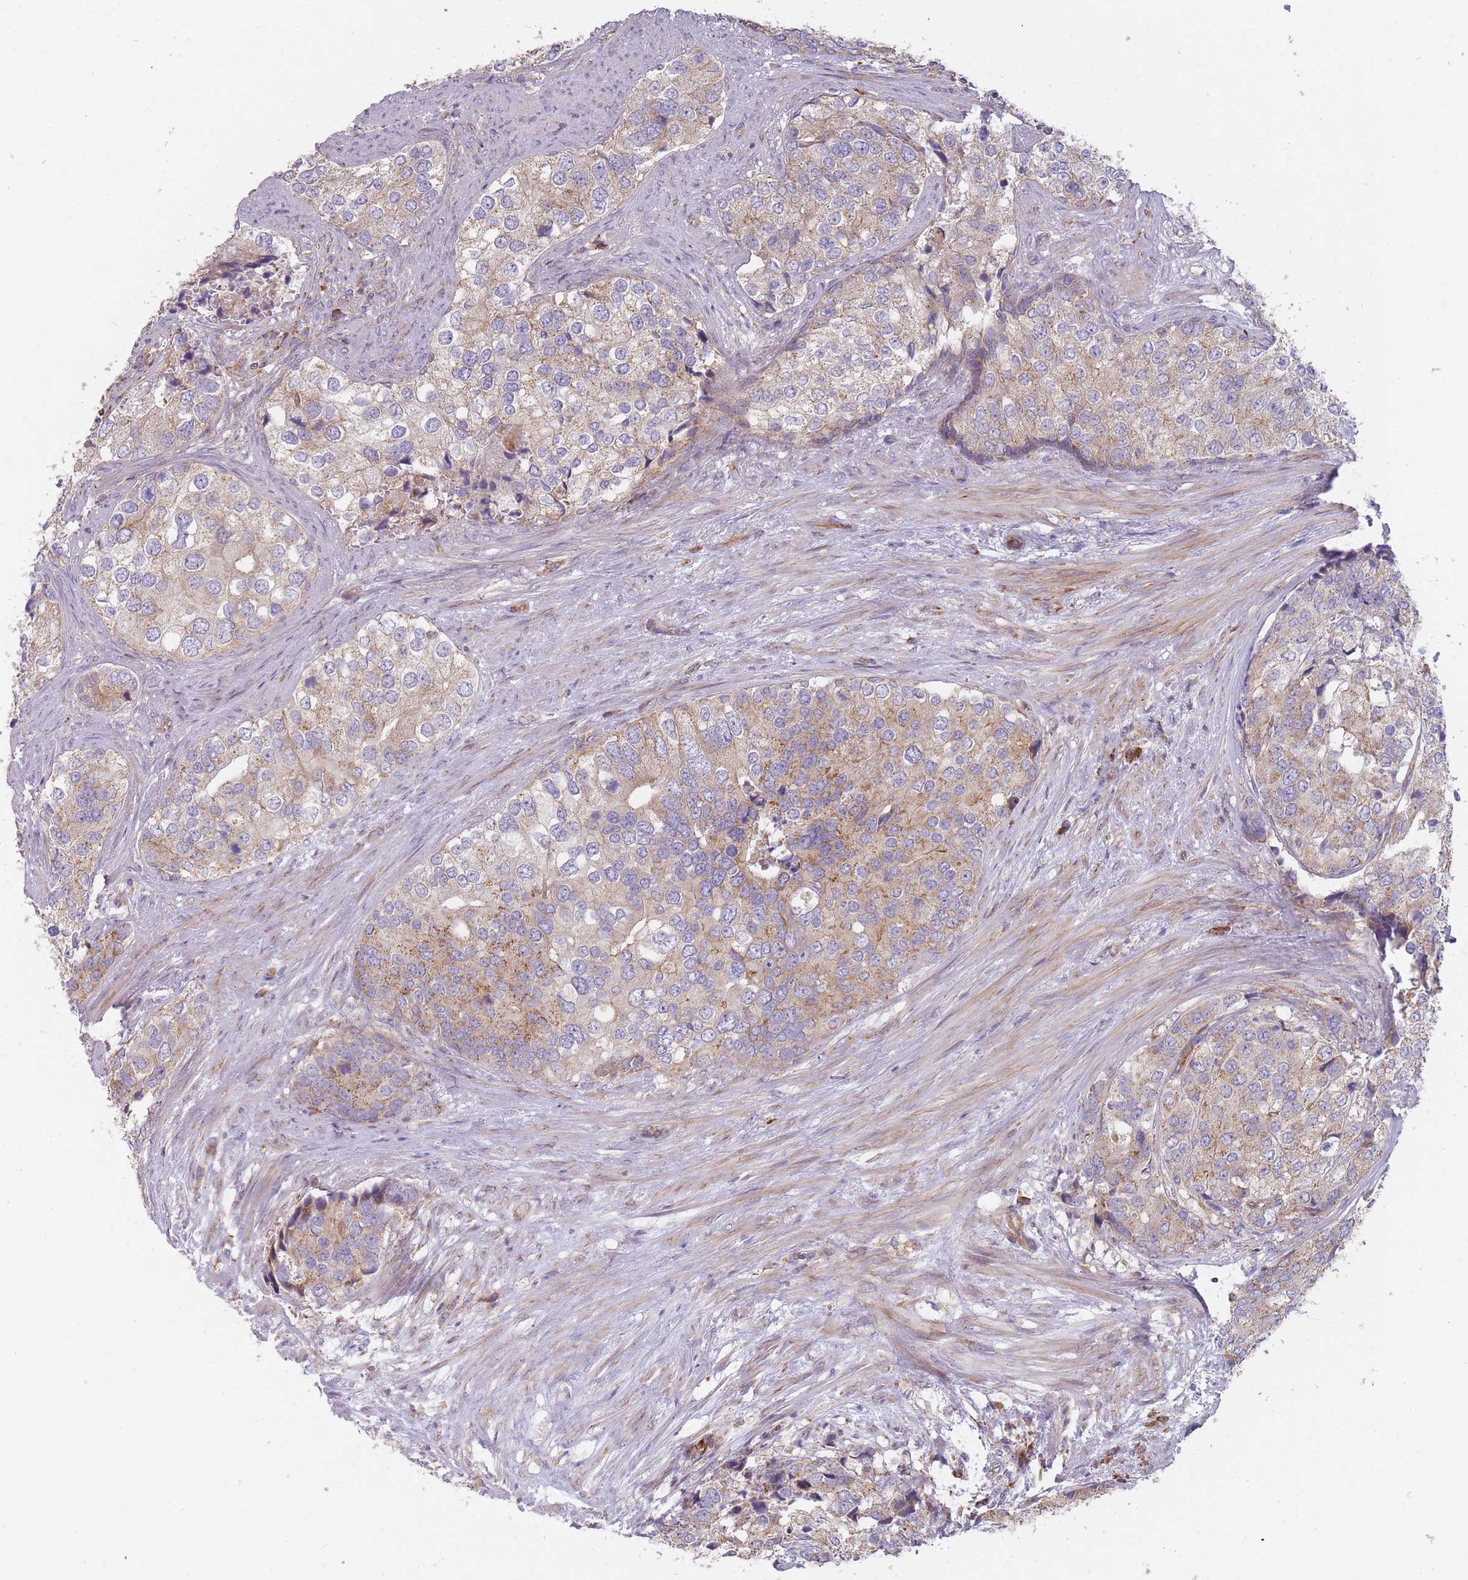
{"staining": {"intensity": "moderate", "quantity": "25%-75%", "location": "cytoplasmic/membranous"}, "tissue": "prostate cancer", "cell_type": "Tumor cells", "image_type": "cancer", "snomed": [{"axis": "morphology", "description": "Adenocarcinoma, High grade"}, {"axis": "topography", "description": "Prostate"}], "caption": "The immunohistochemical stain labels moderate cytoplasmic/membranous positivity in tumor cells of prostate high-grade adenocarcinoma tissue.", "gene": "NDUFA9", "patient": {"sex": "male", "age": 62}}